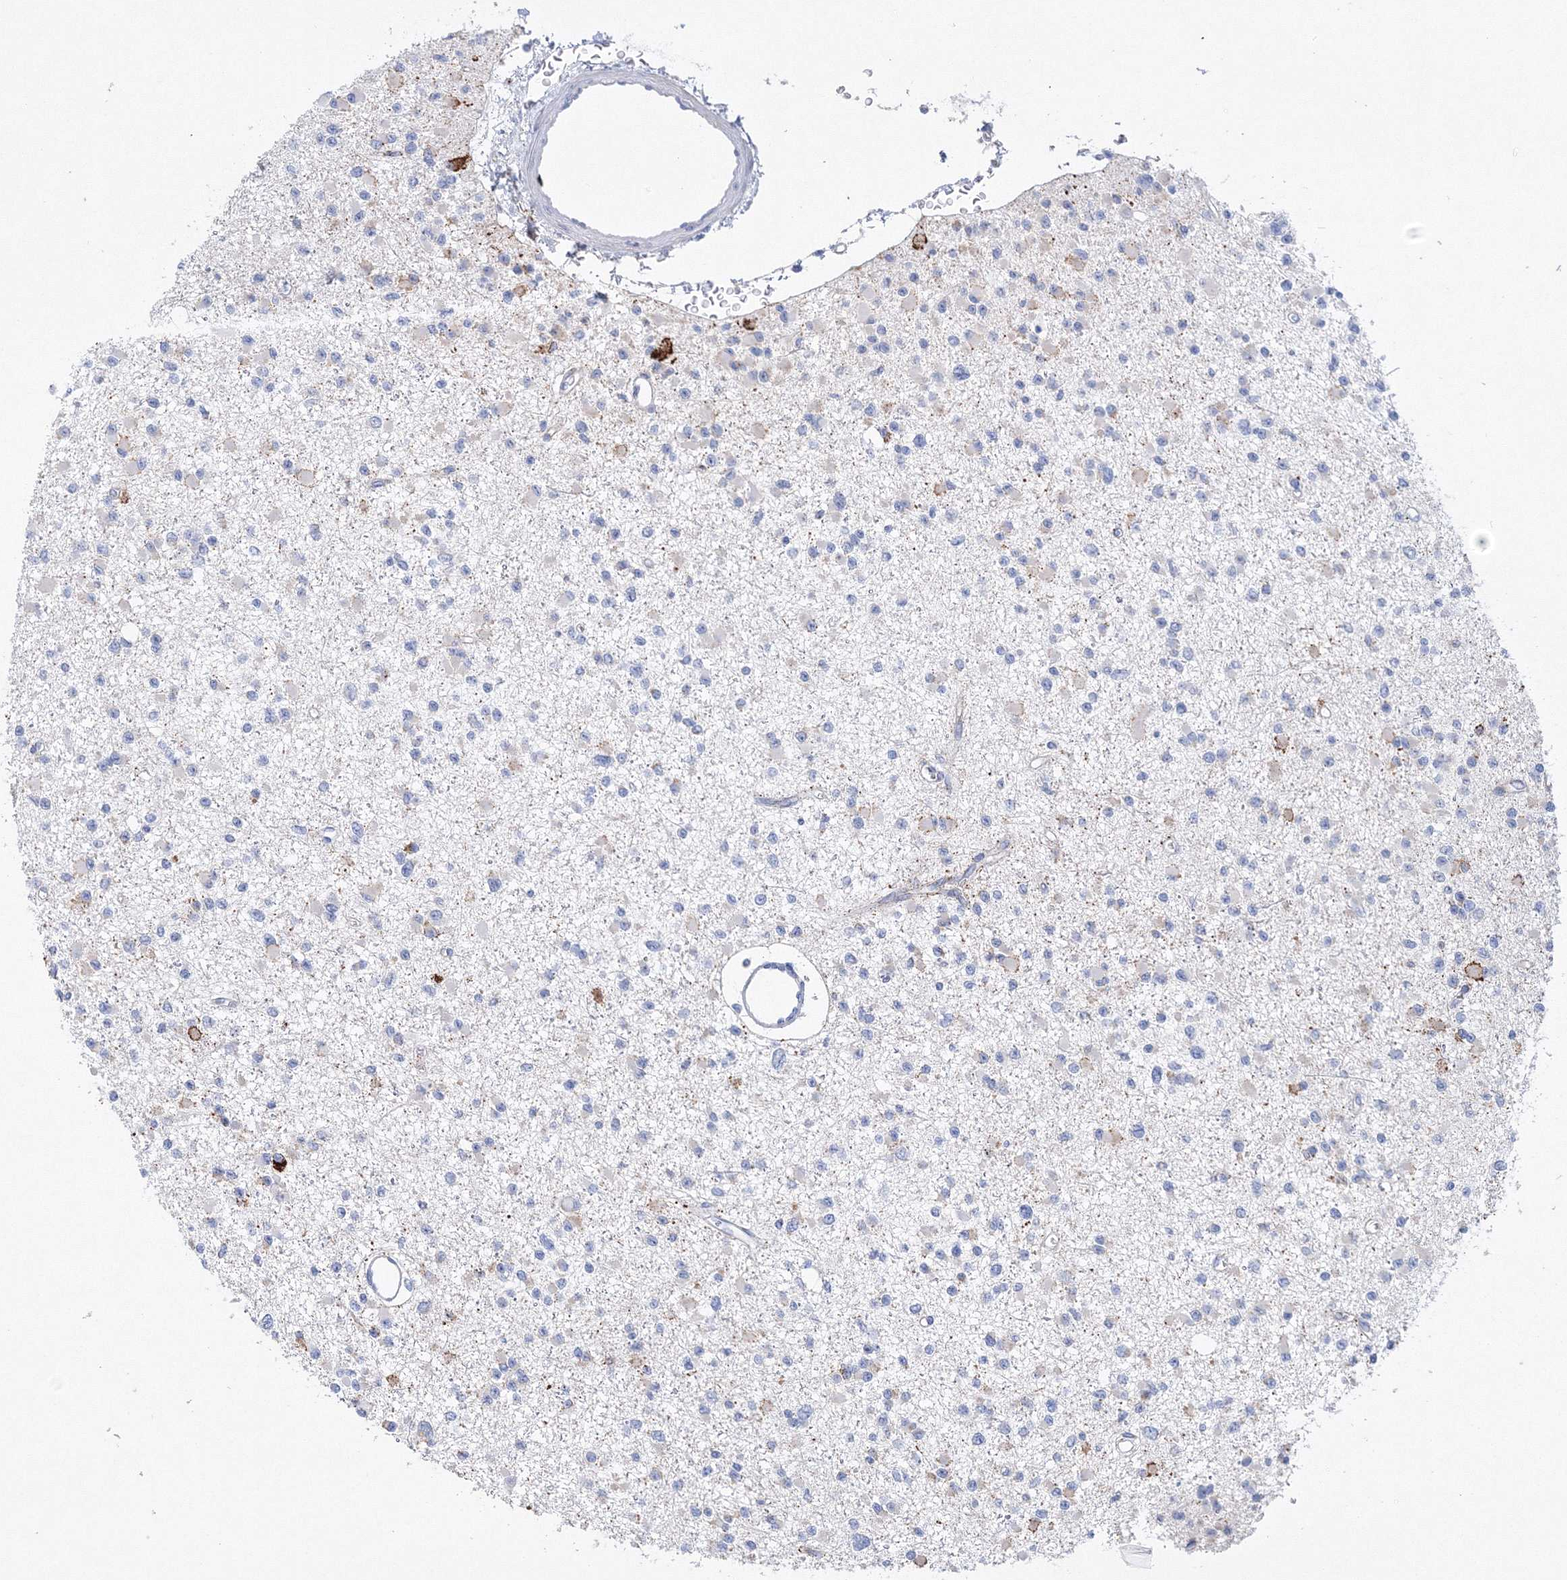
{"staining": {"intensity": "negative", "quantity": "none", "location": "none"}, "tissue": "glioma", "cell_type": "Tumor cells", "image_type": "cancer", "snomed": [{"axis": "morphology", "description": "Glioma, malignant, Low grade"}, {"axis": "topography", "description": "Brain"}], "caption": "Tumor cells are negative for protein expression in human glioma.", "gene": "MERTK", "patient": {"sex": "female", "age": 22}}